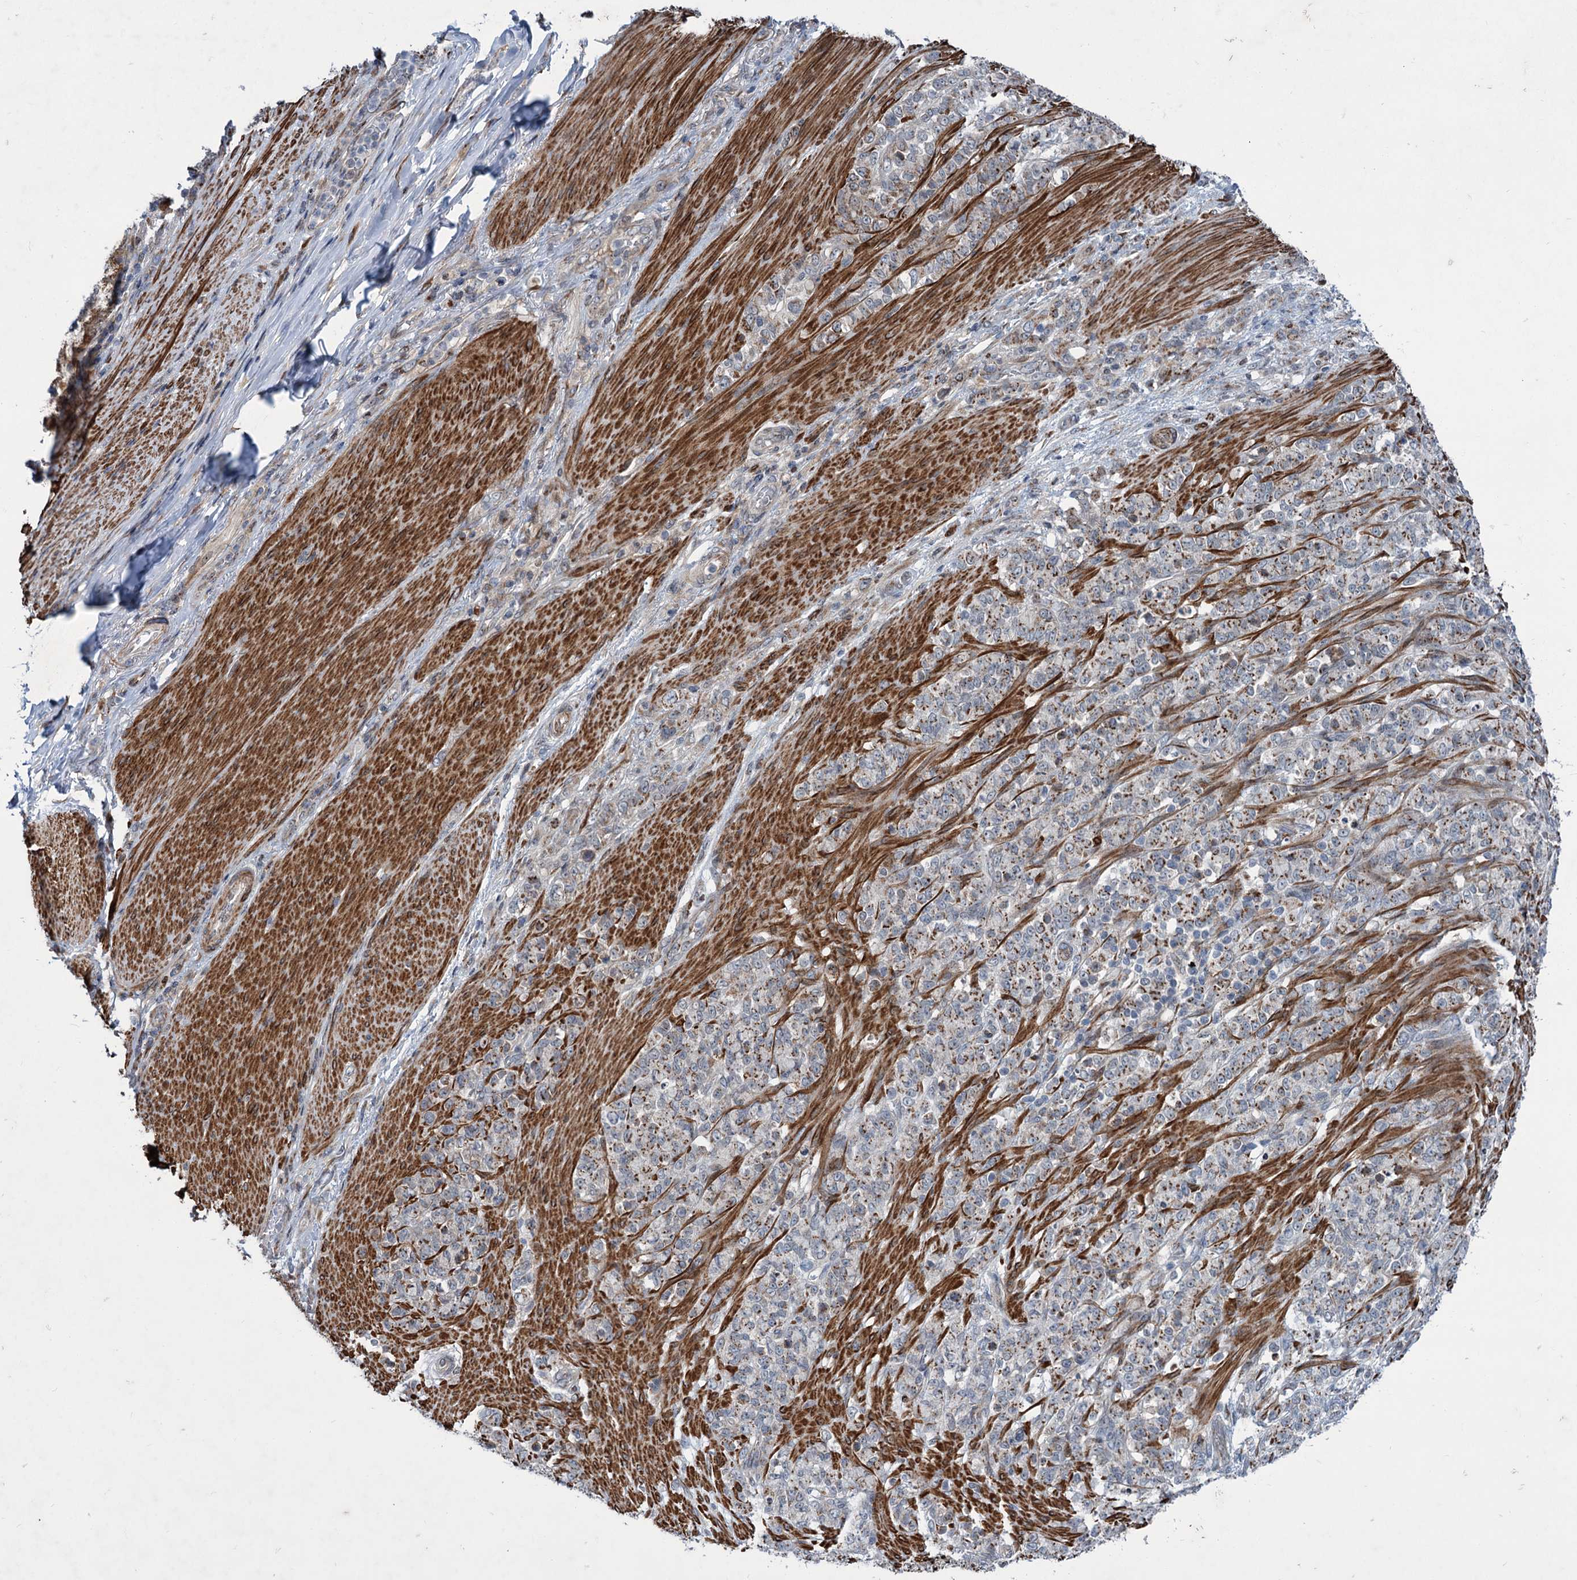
{"staining": {"intensity": "moderate", "quantity": "25%-75%", "location": "cytoplasmic/membranous"}, "tissue": "stomach cancer", "cell_type": "Tumor cells", "image_type": "cancer", "snomed": [{"axis": "morphology", "description": "Adenocarcinoma, NOS"}, {"axis": "topography", "description": "Stomach"}], "caption": "Stomach cancer (adenocarcinoma) stained with DAB IHC demonstrates medium levels of moderate cytoplasmic/membranous staining in about 25%-75% of tumor cells. (Brightfield microscopy of DAB IHC at high magnification).", "gene": "ELP4", "patient": {"sex": "female", "age": 79}}